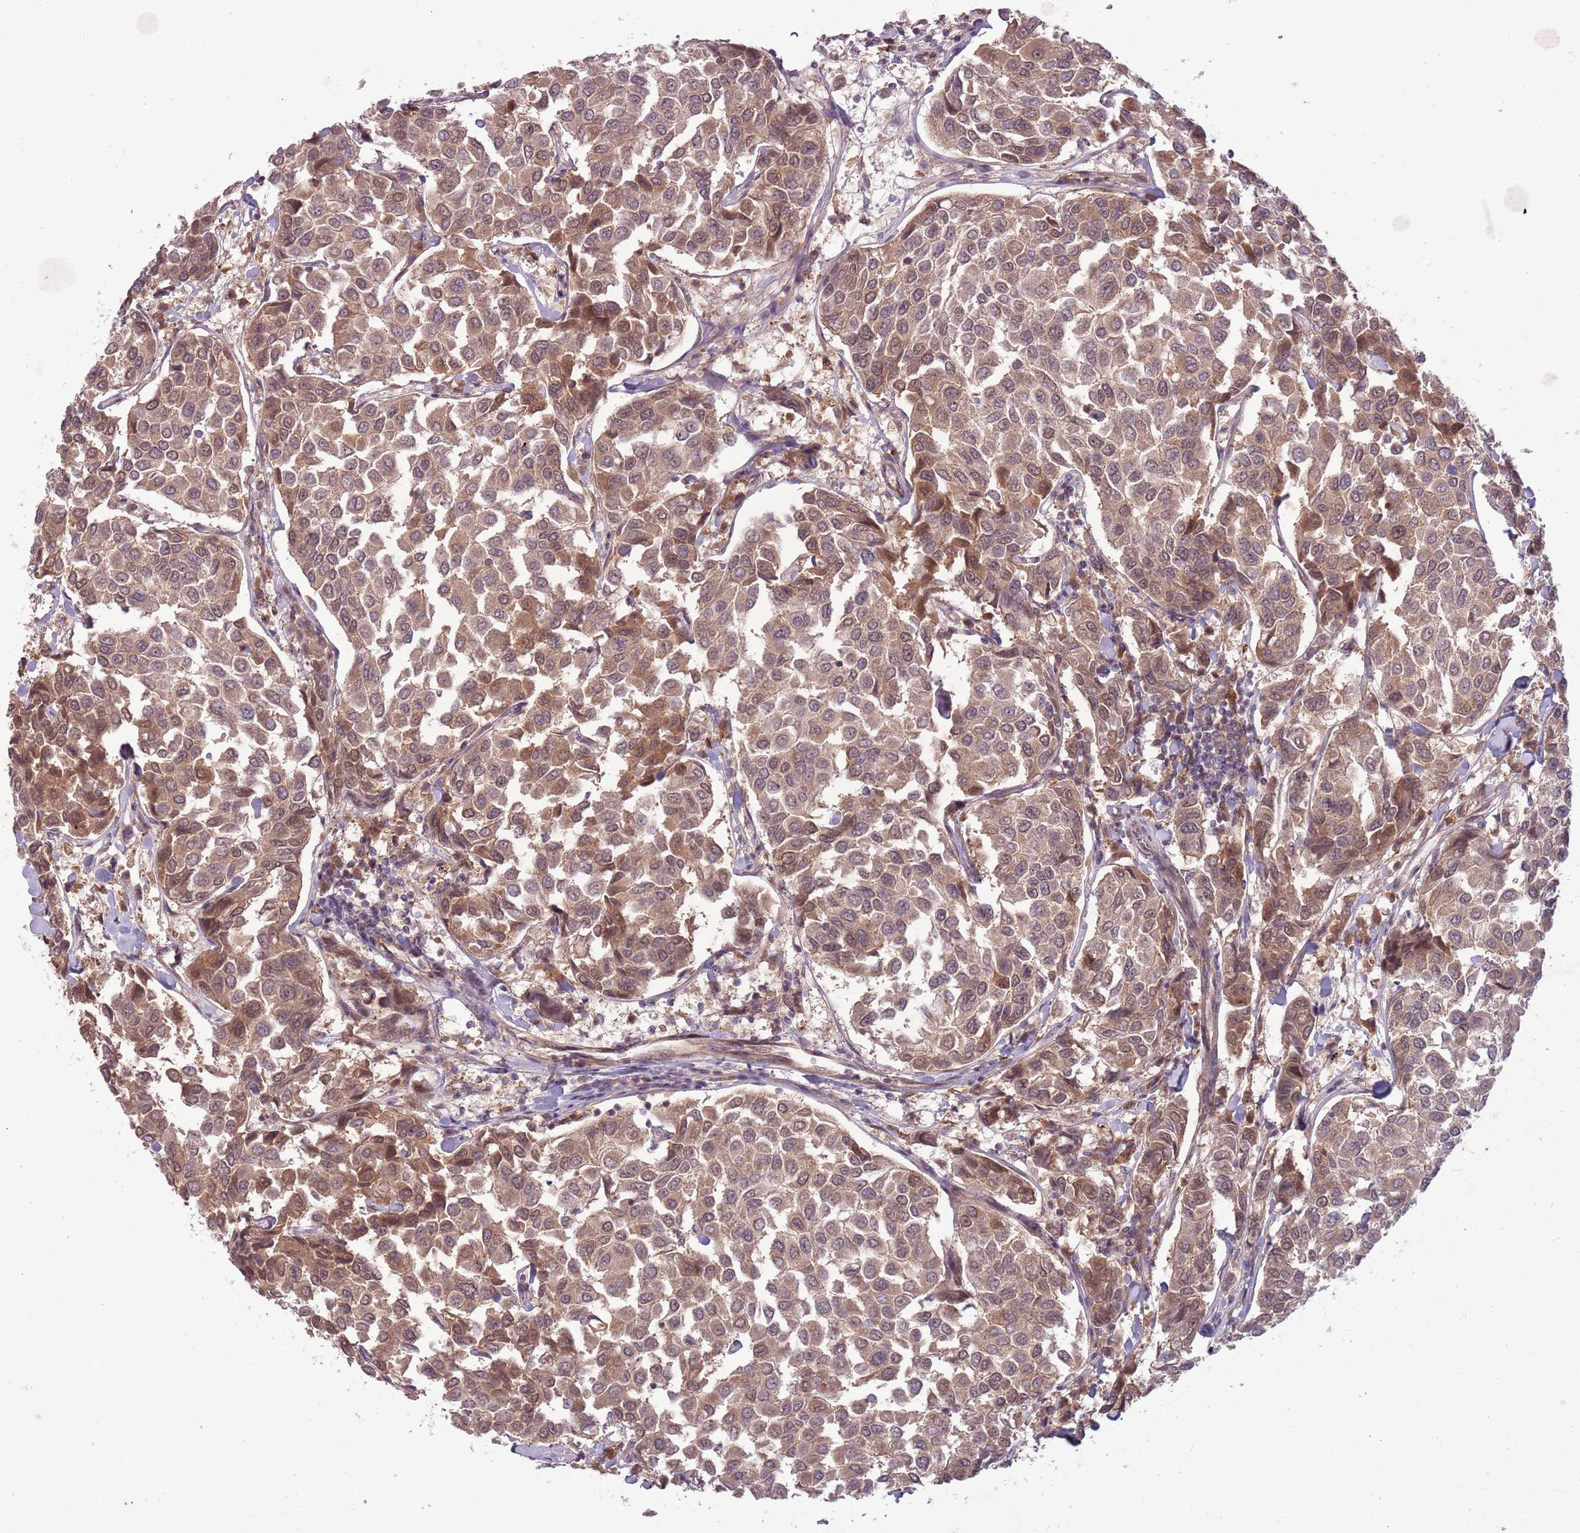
{"staining": {"intensity": "moderate", "quantity": ">75%", "location": "cytoplasmic/membranous"}, "tissue": "breast cancer", "cell_type": "Tumor cells", "image_type": "cancer", "snomed": [{"axis": "morphology", "description": "Duct carcinoma"}, {"axis": "topography", "description": "Breast"}], "caption": "DAB (3,3'-diaminobenzidine) immunohistochemical staining of human intraductal carcinoma (breast) exhibits moderate cytoplasmic/membranous protein positivity in approximately >75% of tumor cells. The staining is performed using DAB (3,3'-diaminobenzidine) brown chromogen to label protein expression. The nuclei are counter-stained blue using hematoxylin.", "gene": "ADAMTS3", "patient": {"sex": "female", "age": 55}}